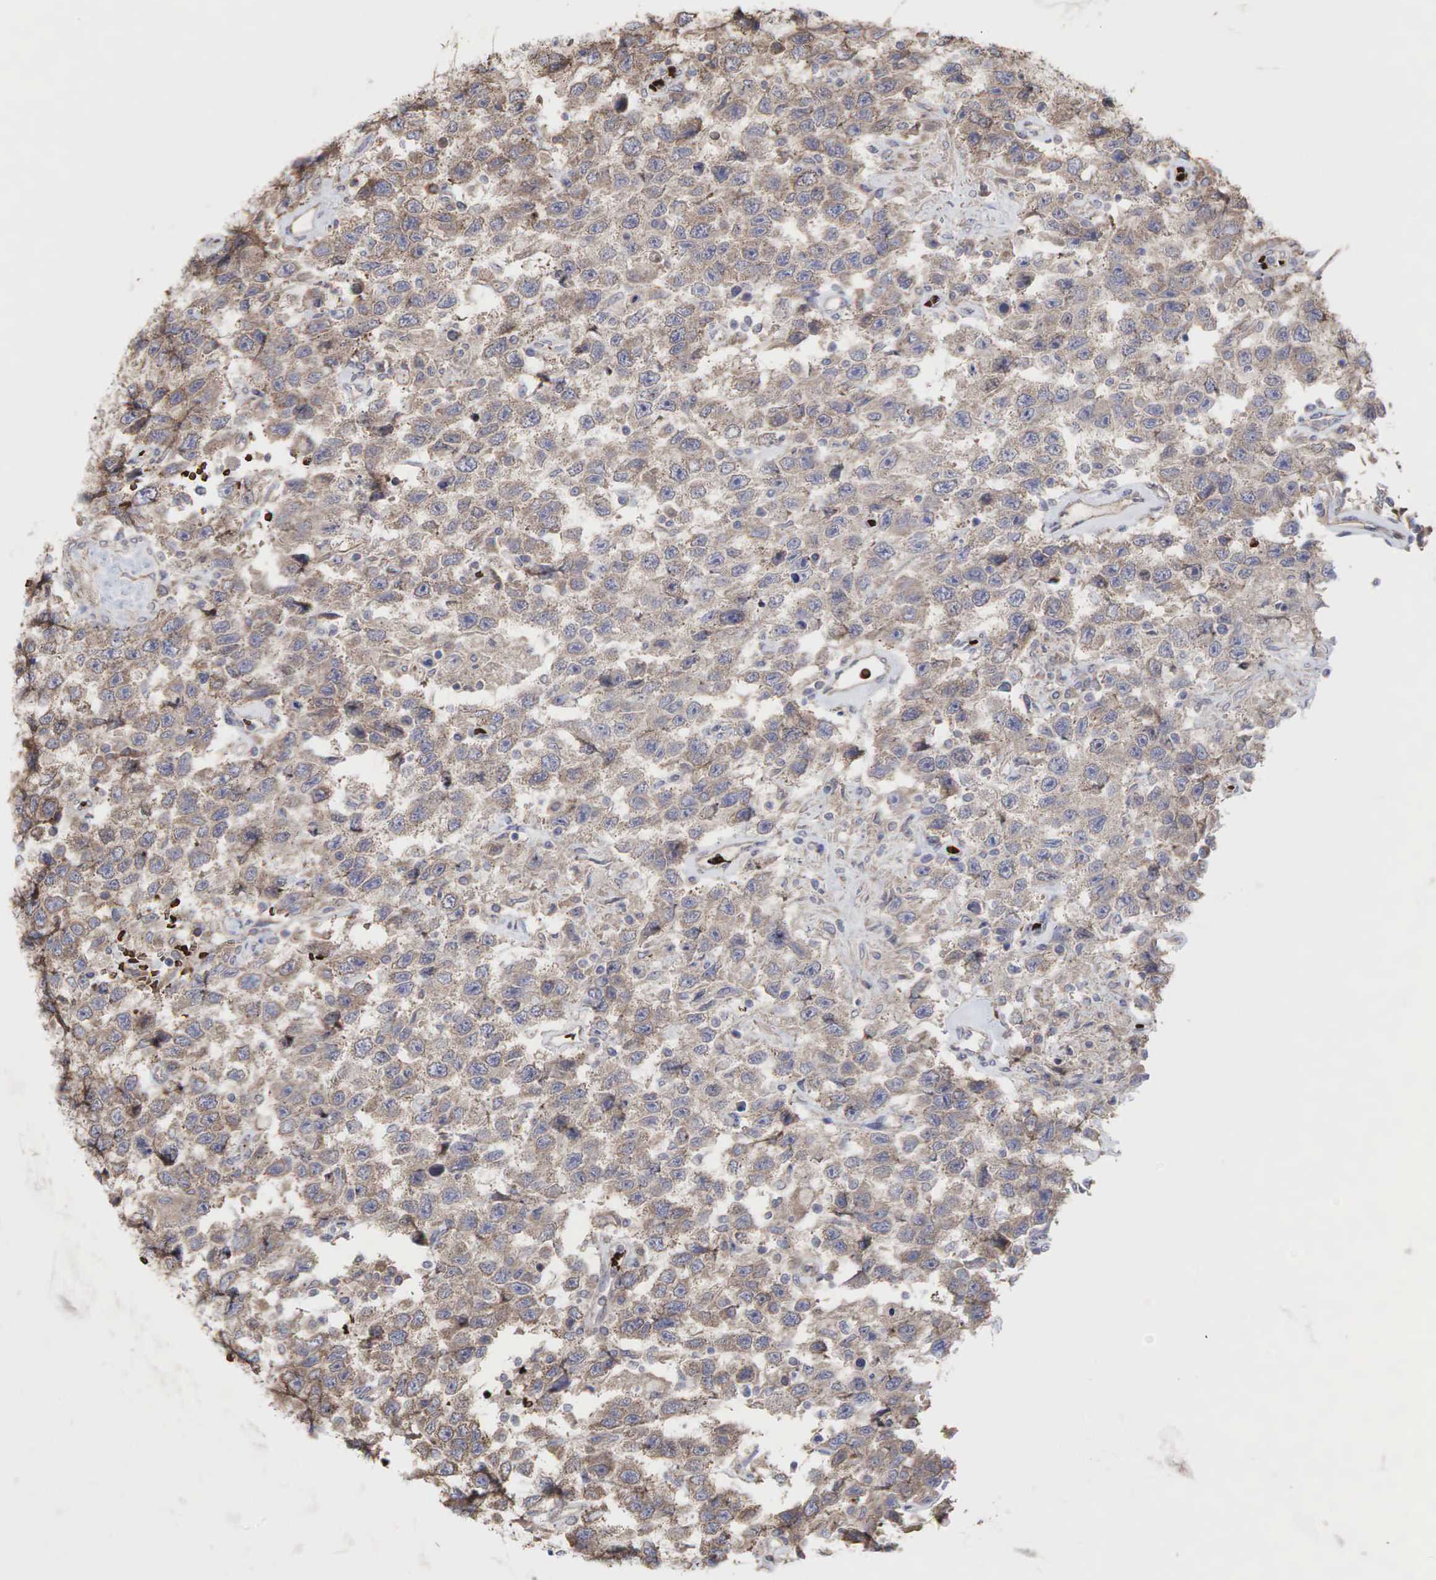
{"staining": {"intensity": "weak", "quantity": ">75%", "location": "cytoplasmic/membranous"}, "tissue": "testis cancer", "cell_type": "Tumor cells", "image_type": "cancer", "snomed": [{"axis": "morphology", "description": "Seminoma, NOS"}, {"axis": "topography", "description": "Testis"}], "caption": "Protein expression analysis of testis seminoma shows weak cytoplasmic/membranous staining in about >75% of tumor cells.", "gene": "PABPC5", "patient": {"sex": "male", "age": 41}}